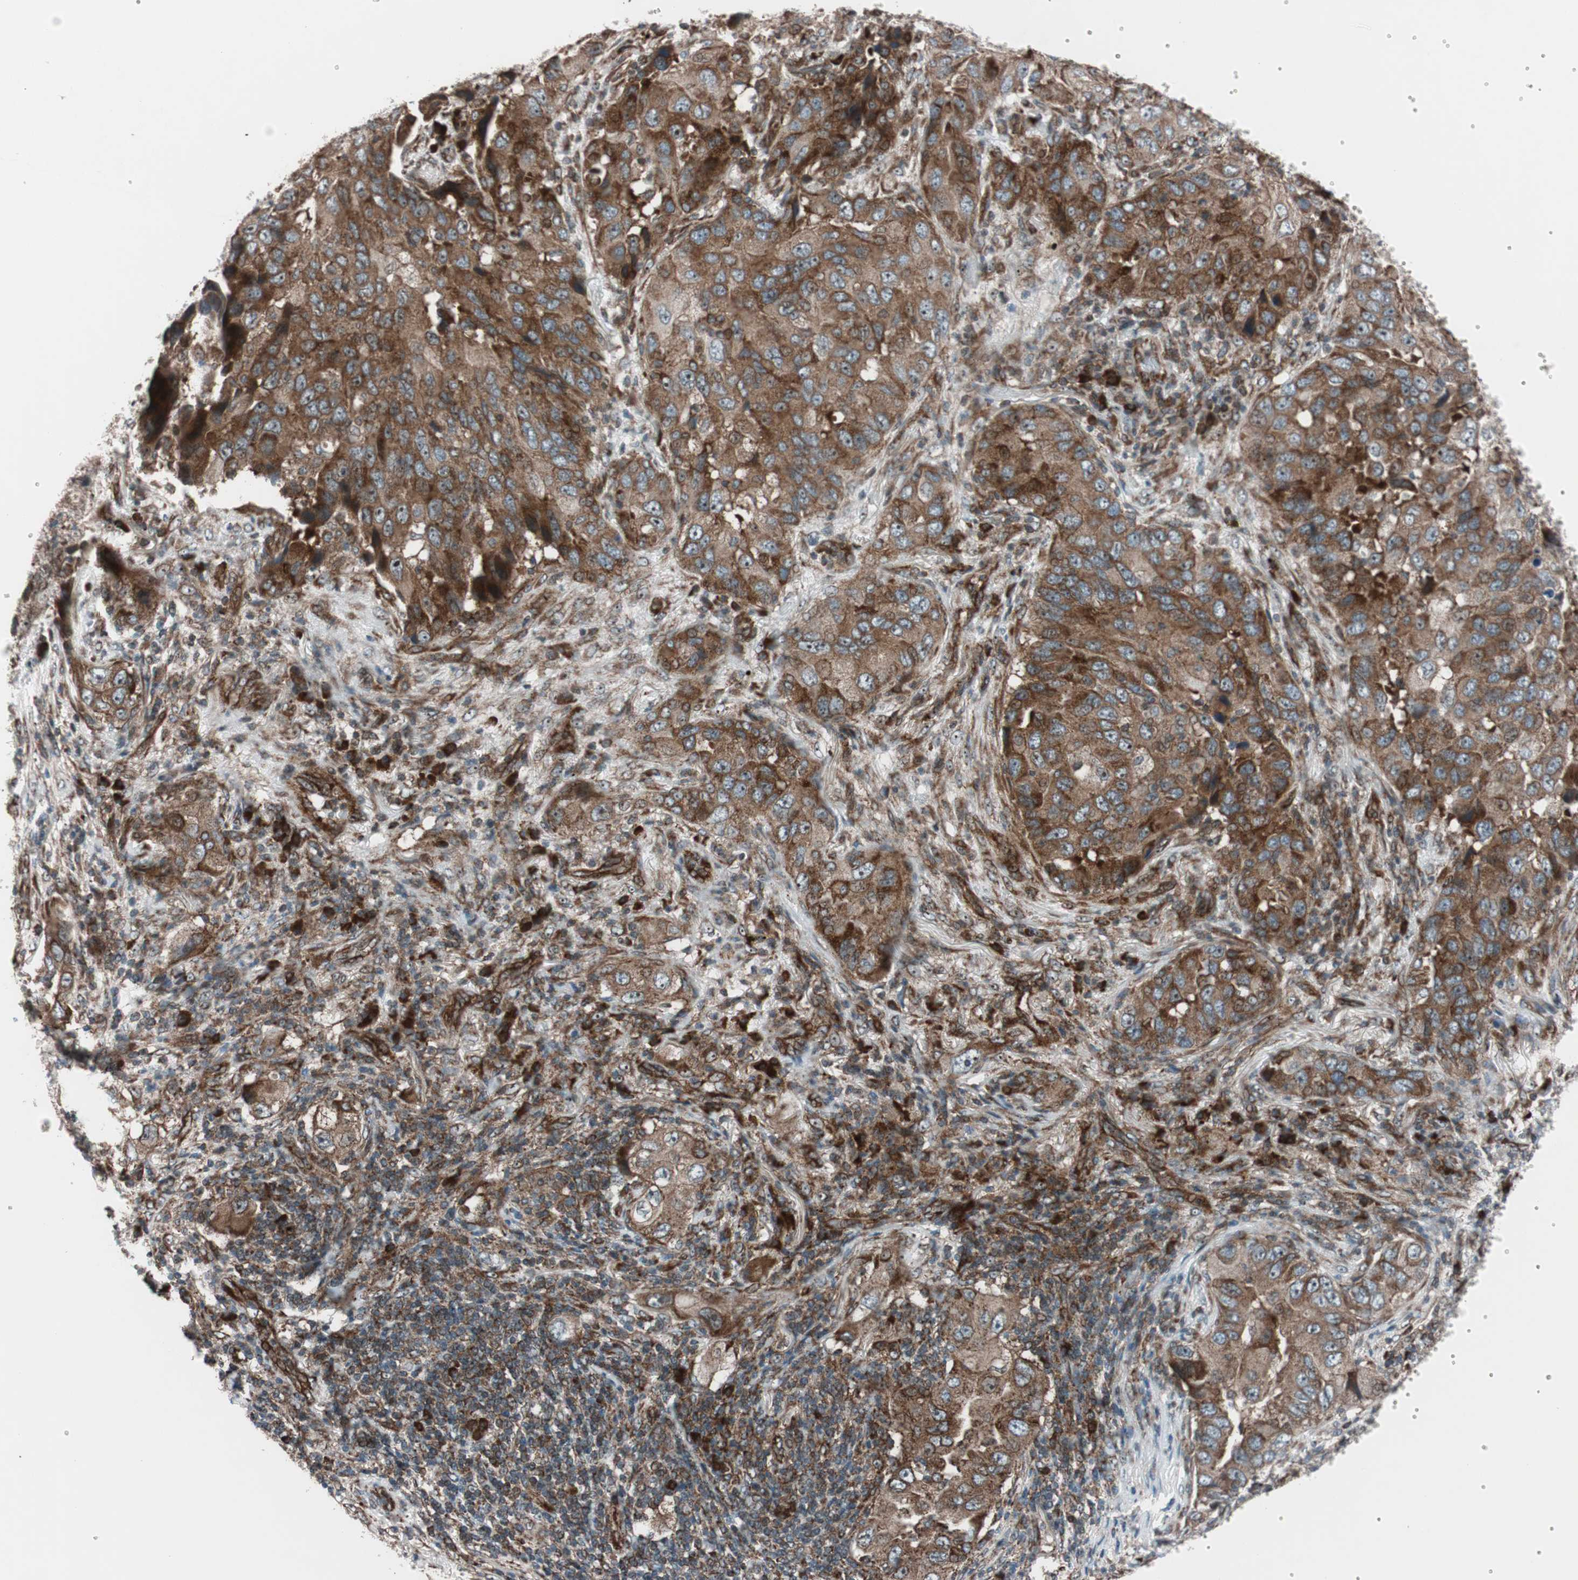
{"staining": {"intensity": "strong", "quantity": ">75%", "location": "cytoplasmic/membranous"}, "tissue": "lung cancer", "cell_type": "Tumor cells", "image_type": "cancer", "snomed": [{"axis": "morphology", "description": "Adenocarcinoma, NOS"}, {"axis": "topography", "description": "Lung"}], "caption": "Immunohistochemical staining of human adenocarcinoma (lung) reveals high levels of strong cytoplasmic/membranous staining in about >75% of tumor cells. The protein is shown in brown color, while the nuclei are stained blue.", "gene": "CCL14", "patient": {"sex": "female", "age": 65}}